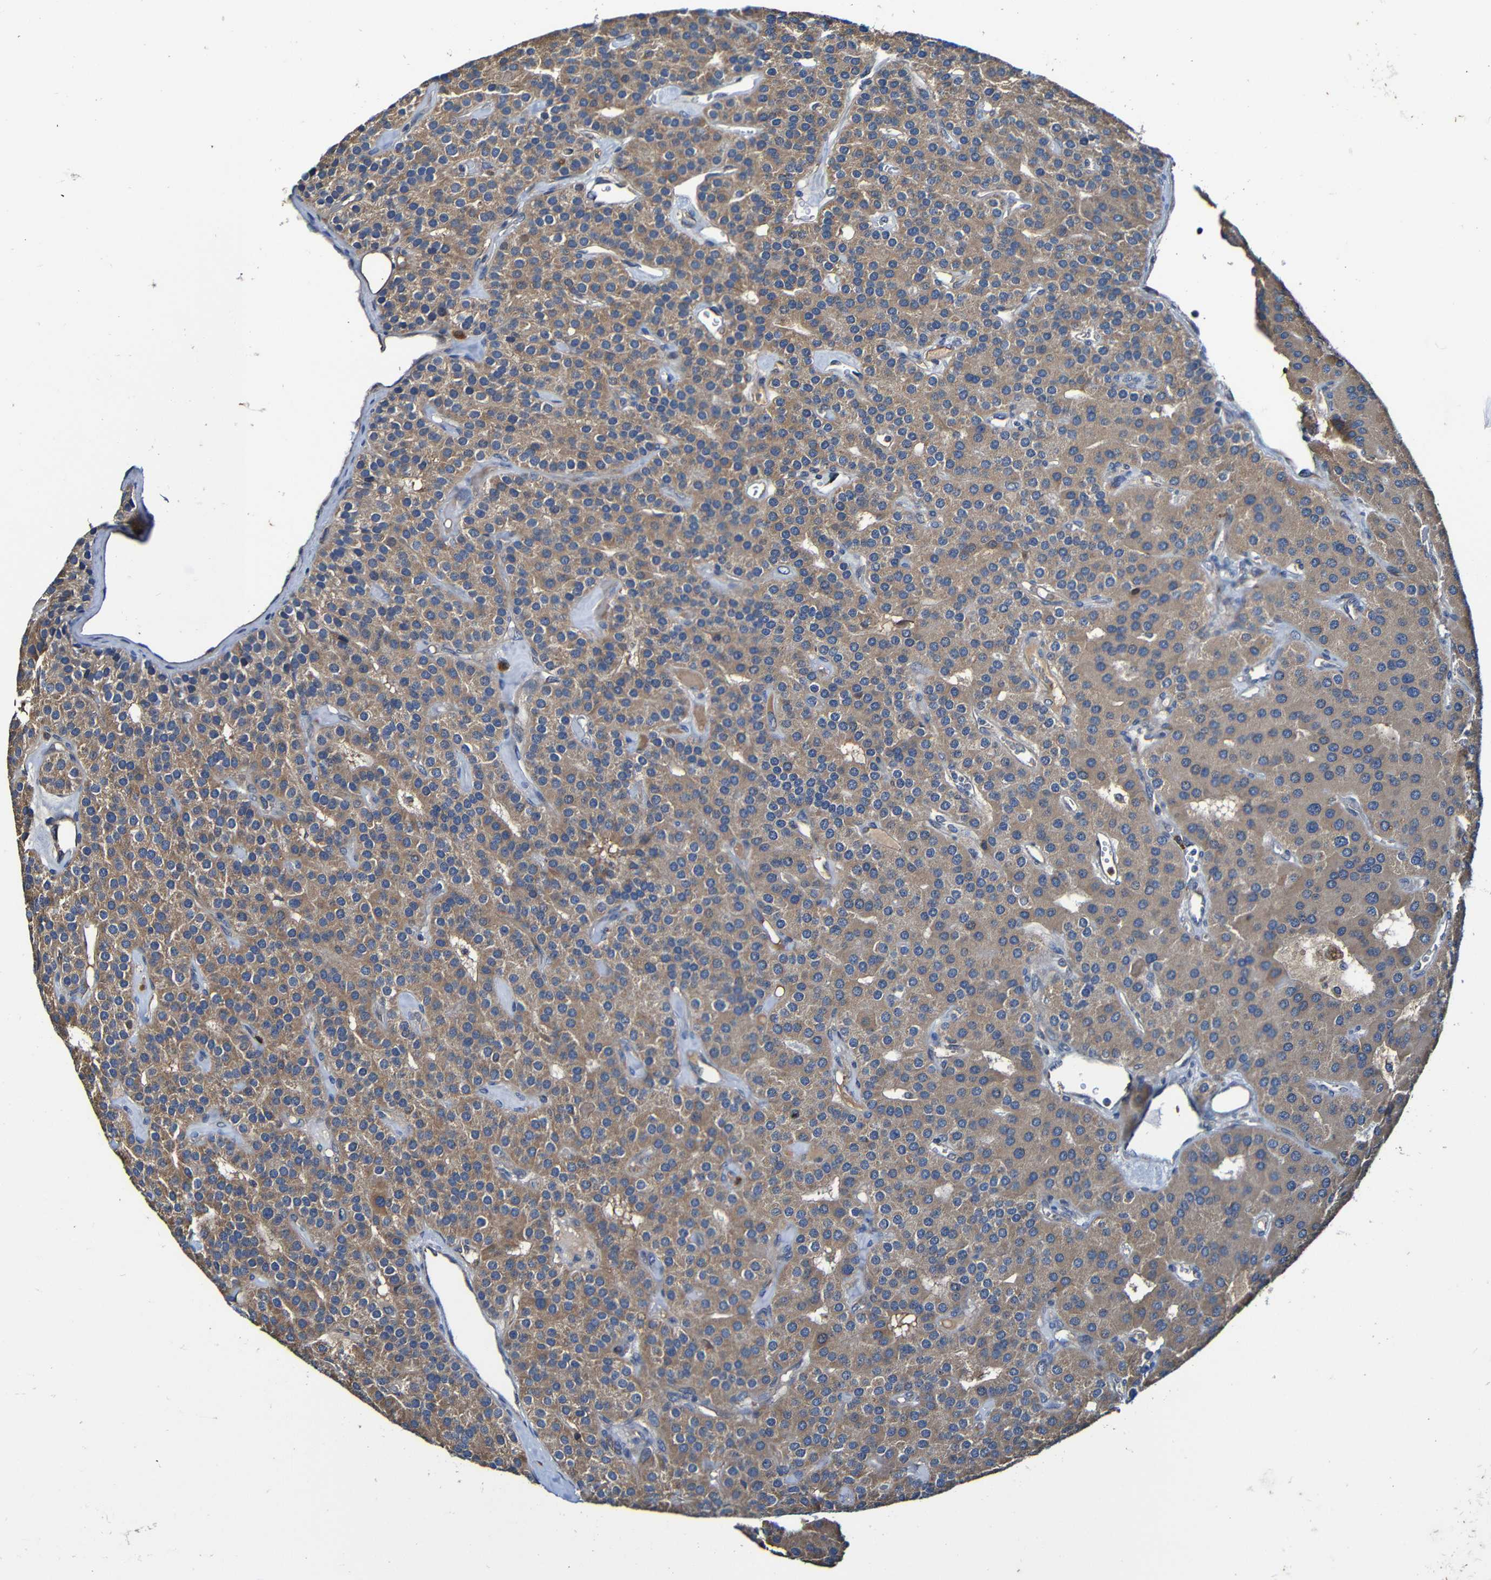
{"staining": {"intensity": "moderate", "quantity": ">75%", "location": "cytoplasmic/membranous"}, "tissue": "parathyroid gland", "cell_type": "Glandular cells", "image_type": "normal", "snomed": [{"axis": "morphology", "description": "Normal tissue, NOS"}, {"axis": "morphology", "description": "Adenoma, NOS"}, {"axis": "topography", "description": "Parathyroid gland"}], "caption": "A brown stain labels moderate cytoplasmic/membranous positivity of a protein in glandular cells of normal parathyroid gland. Nuclei are stained in blue.", "gene": "ADAM15", "patient": {"sex": "female", "age": 86}}